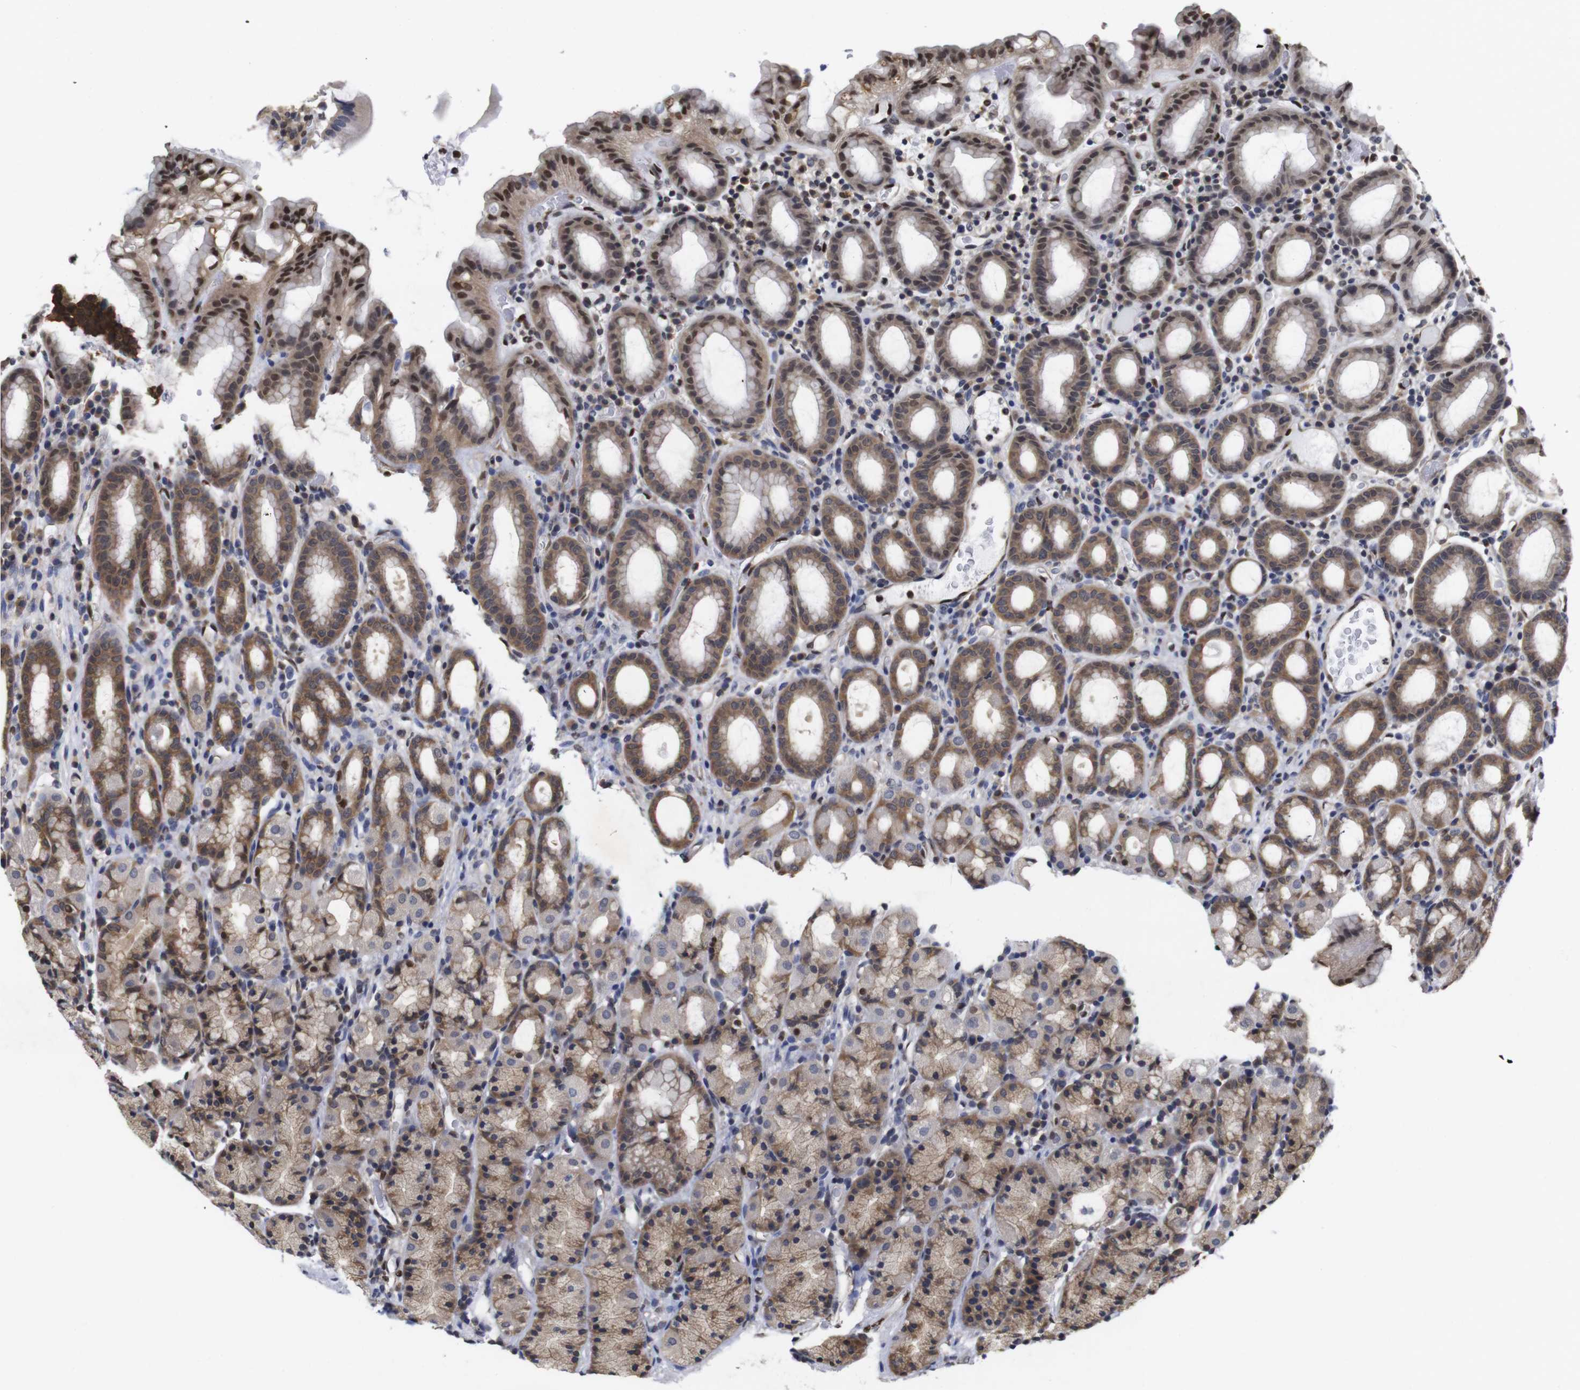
{"staining": {"intensity": "moderate", "quantity": ">75%", "location": "cytoplasmic/membranous,nuclear"}, "tissue": "stomach", "cell_type": "Glandular cells", "image_type": "normal", "snomed": [{"axis": "morphology", "description": "Normal tissue, NOS"}, {"axis": "topography", "description": "Stomach, upper"}], "caption": "About >75% of glandular cells in unremarkable human stomach display moderate cytoplasmic/membranous,nuclear protein staining as visualized by brown immunohistochemical staining.", "gene": "SUMO3", "patient": {"sex": "male", "age": 68}}